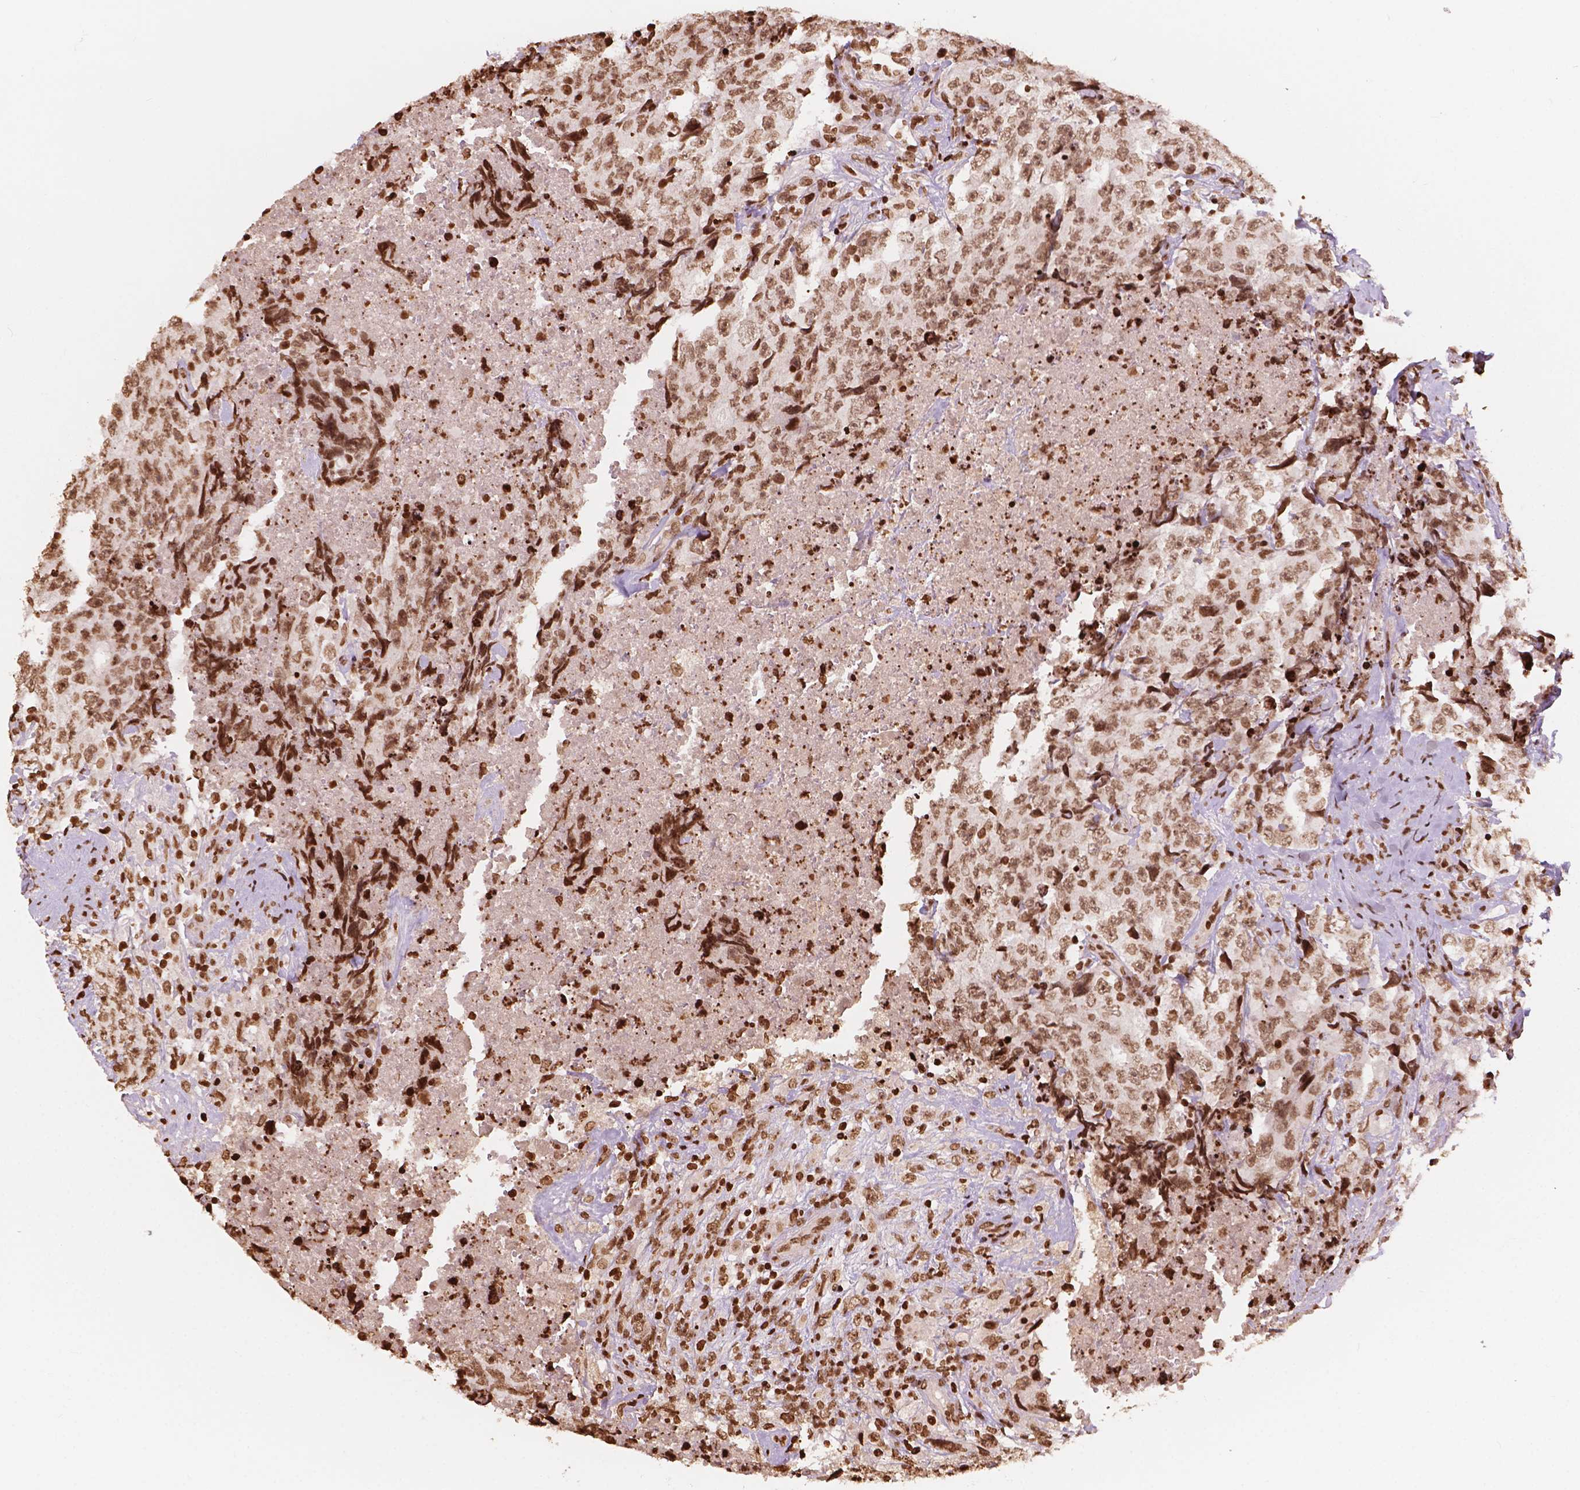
{"staining": {"intensity": "moderate", "quantity": ">75%", "location": "nuclear"}, "tissue": "testis cancer", "cell_type": "Tumor cells", "image_type": "cancer", "snomed": [{"axis": "morphology", "description": "Carcinoma, Embryonal, NOS"}, {"axis": "topography", "description": "Testis"}], "caption": "A histopathology image of human embryonal carcinoma (testis) stained for a protein exhibits moderate nuclear brown staining in tumor cells.", "gene": "H3C7", "patient": {"sex": "male", "age": 24}}